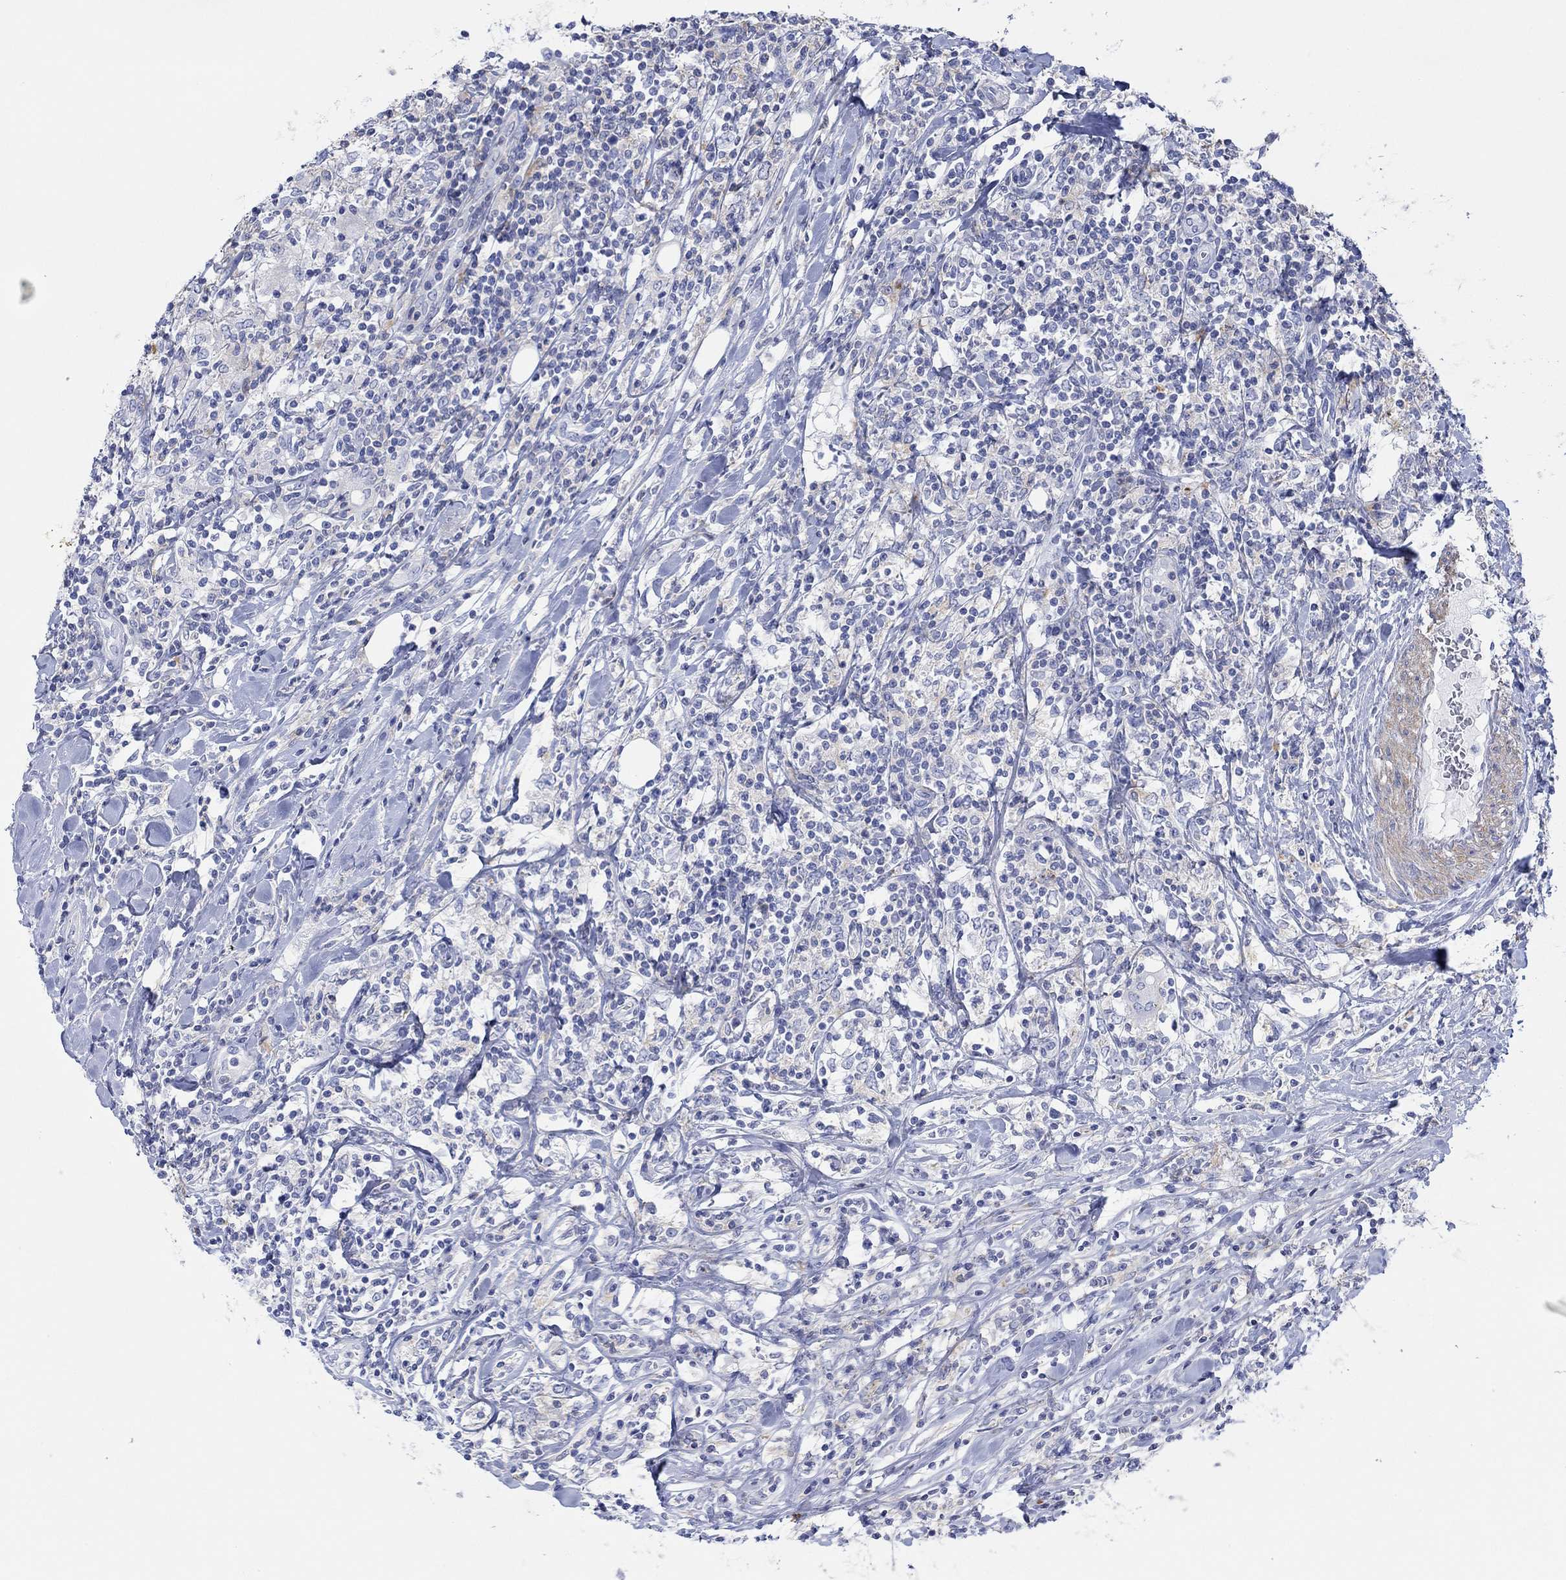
{"staining": {"intensity": "negative", "quantity": "none", "location": "none"}, "tissue": "lymphoma", "cell_type": "Tumor cells", "image_type": "cancer", "snomed": [{"axis": "morphology", "description": "Malignant lymphoma, non-Hodgkin's type, High grade"}, {"axis": "topography", "description": "Lymph node"}], "caption": "Protein analysis of malignant lymphoma, non-Hodgkin's type (high-grade) shows no significant expression in tumor cells. (DAB IHC with hematoxylin counter stain).", "gene": "PPIL6", "patient": {"sex": "female", "age": 84}}